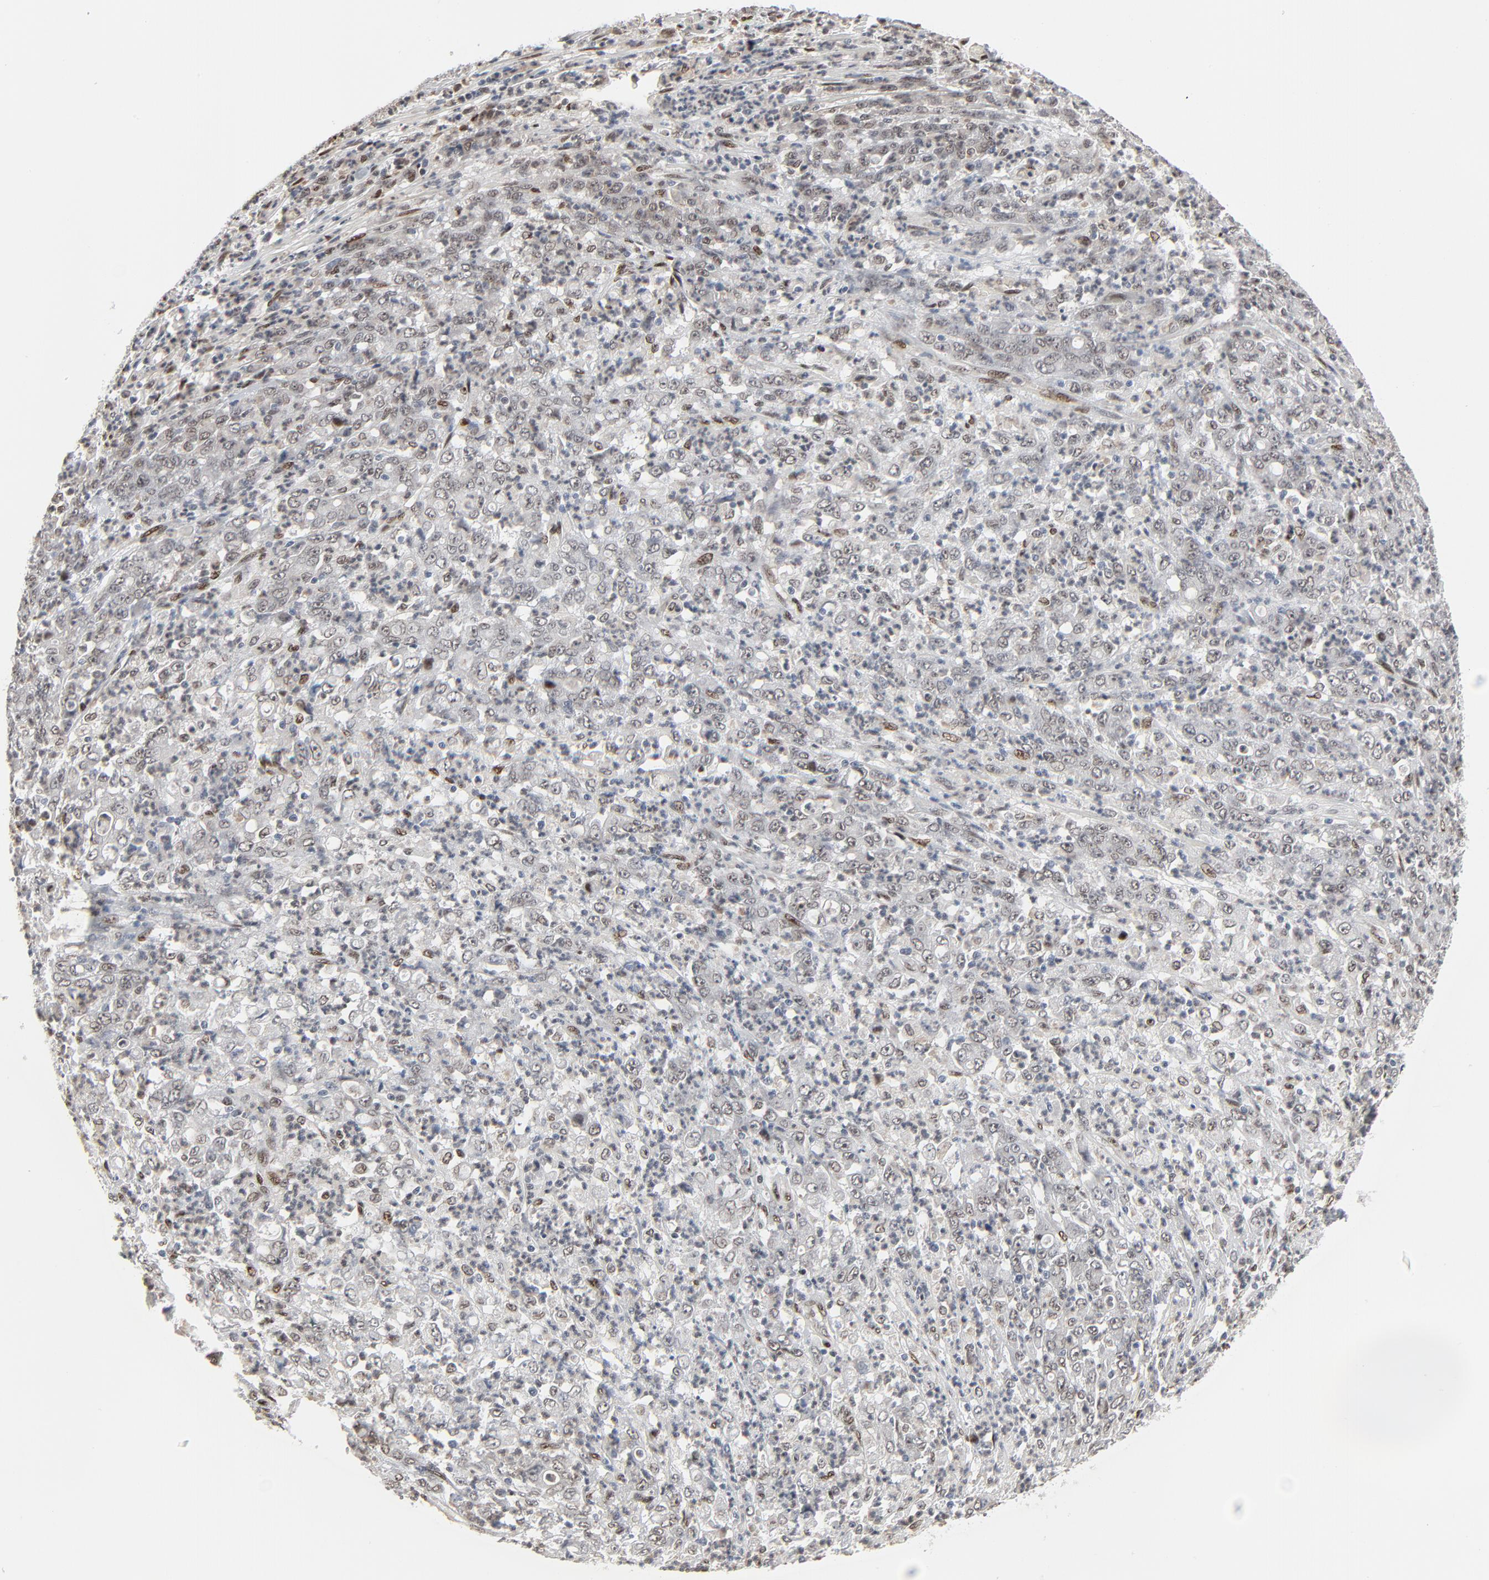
{"staining": {"intensity": "weak", "quantity": "25%-75%", "location": "nuclear"}, "tissue": "stomach cancer", "cell_type": "Tumor cells", "image_type": "cancer", "snomed": [{"axis": "morphology", "description": "Adenocarcinoma, NOS"}, {"axis": "topography", "description": "Stomach, lower"}], "caption": "Weak nuclear protein staining is identified in approximately 25%-75% of tumor cells in stomach cancer (adenocarcinoma). (IHC, brightfield microscopy, high magnification).", "gene": "CUX1", "patient": {"sex": "female", "age": 71}}